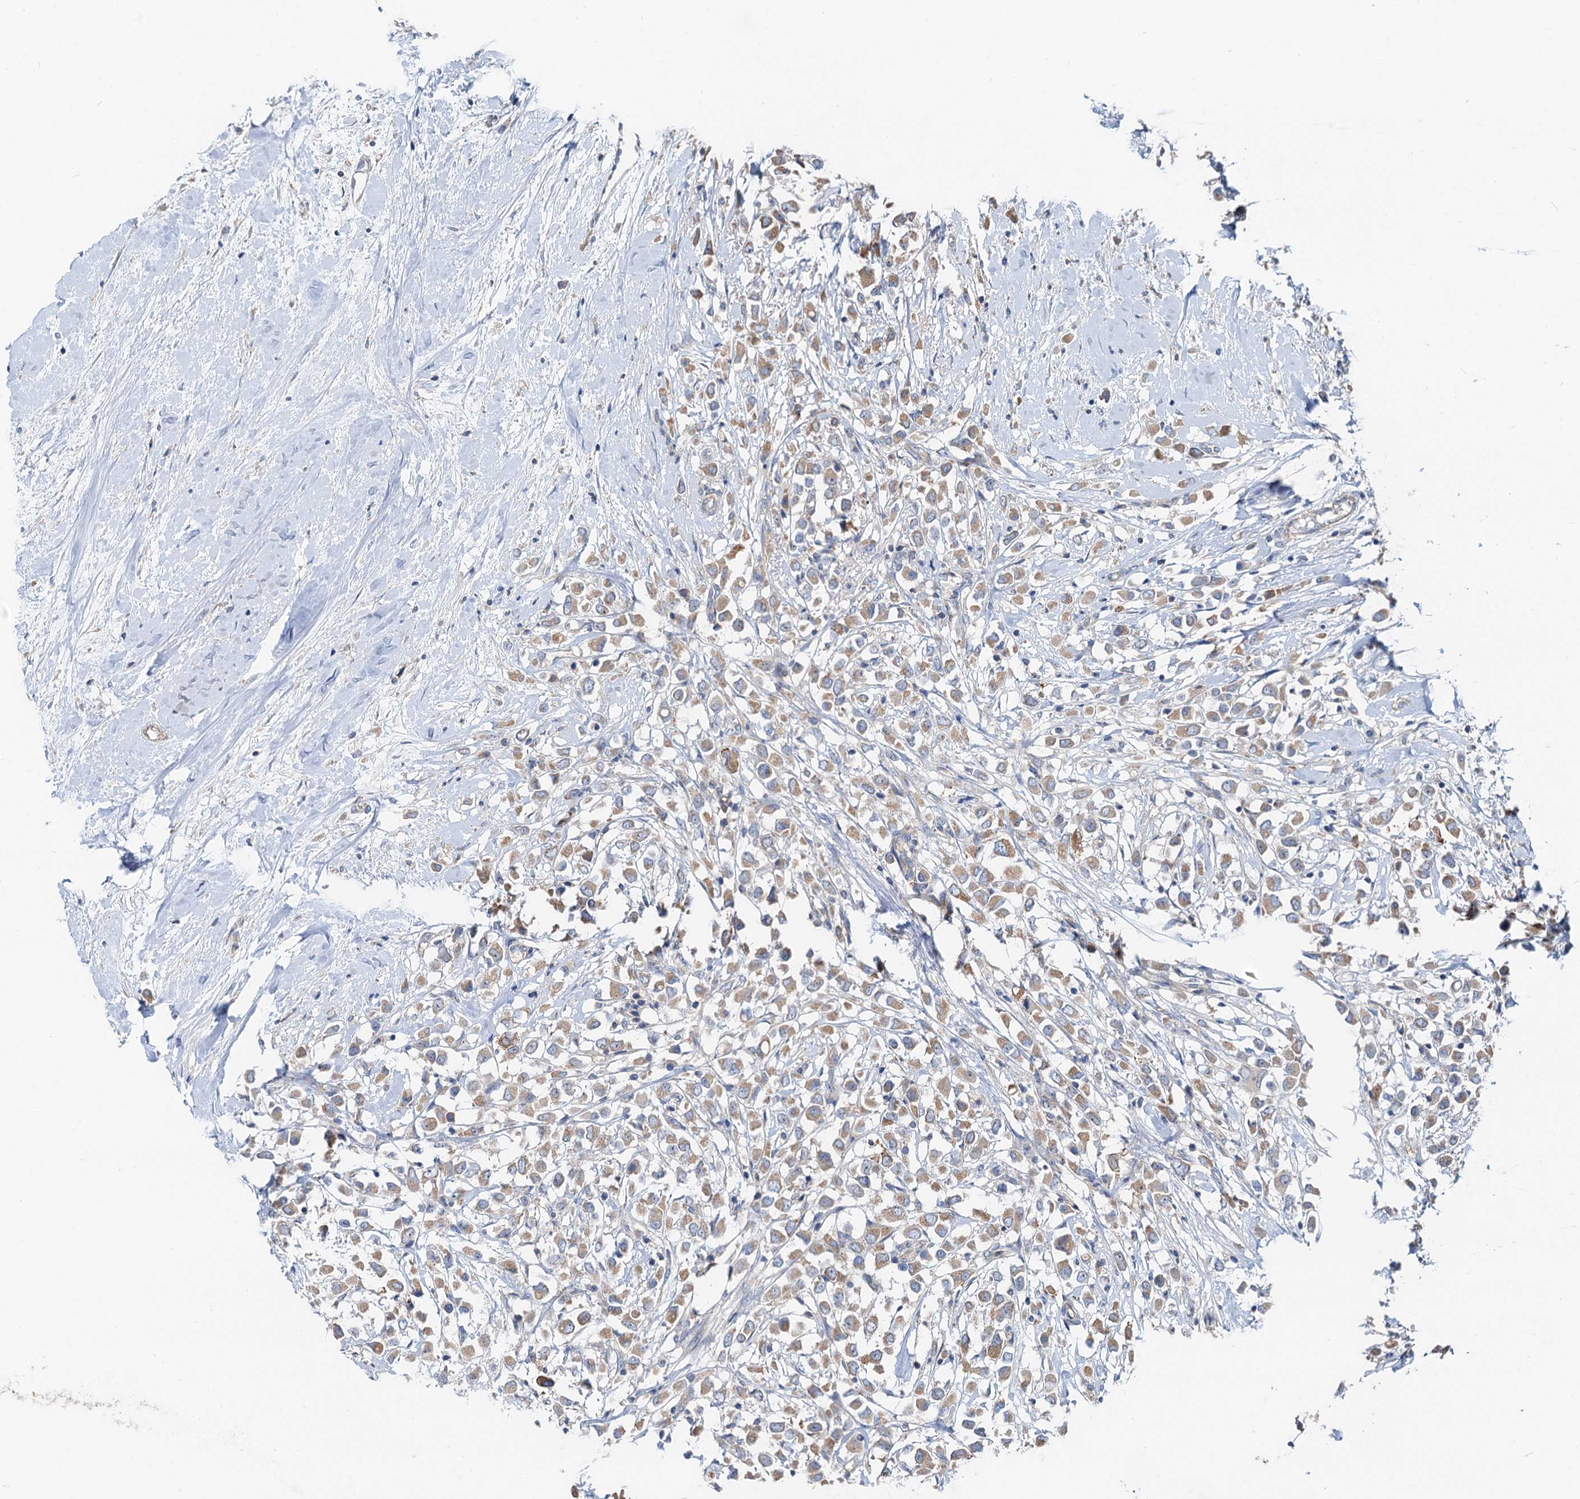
{"staining": {"intensity": "moderate", "quantity": "25%-75%", "location": "cytoplasmic/membranous"}, "tissue": "breast cancer", "cell_type": "Tumor cells", "image_type": "cancer", "snomed": [{"axis": "morphology", "description": "Duct carcinoma"}, {"axis": "topography", "description": "Breast"}], "caption": "Human intraductal carcinoma (breast) stained for a protein (brown) reveals moderate cytoplasmic/membranous positive positivity in about 25%-75% of tumor cells.", "gene": "ANKRD26", "patient": {"sex": "female", "age": 87}}